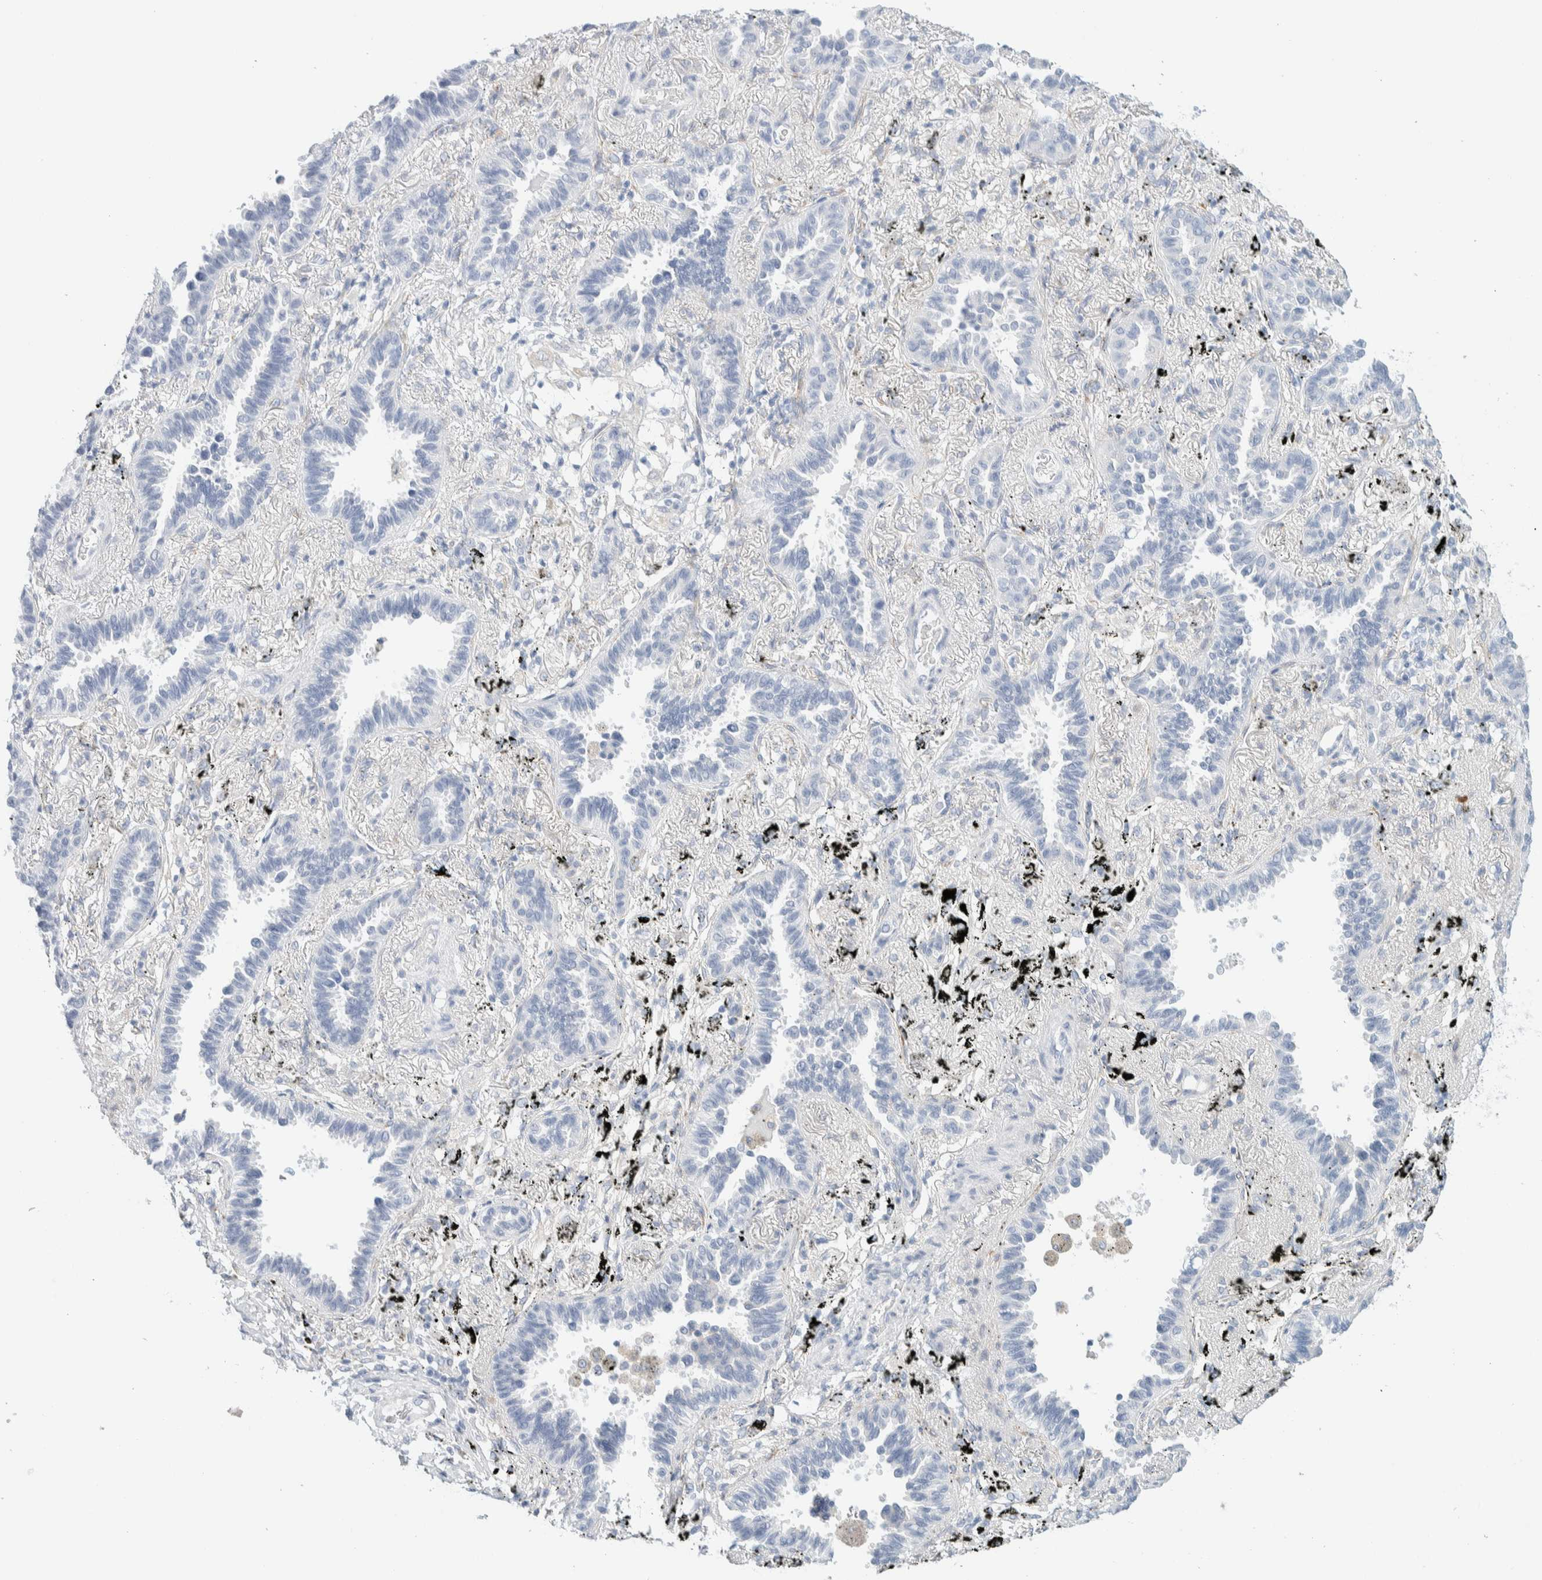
{"staining": {"intensity": "negative", "quantity": "none", "location": "none"}, "tissue": "lung cancer", "cell_type": "Tumor cells", "image_type": "cancer", "snomed": [{"axis": "morphology", "description": "Adenocarcinoma, NOS"}, {"axis": "topography", "description": "Lung"}], "caption": "IHC histopathology image of human adenocarcinoma (lung) stained for a protein (brown), which demonstrates no staining in tumor cells.", "gene": "ATCAY", "patient": {"sex": "male", "age": 59}}